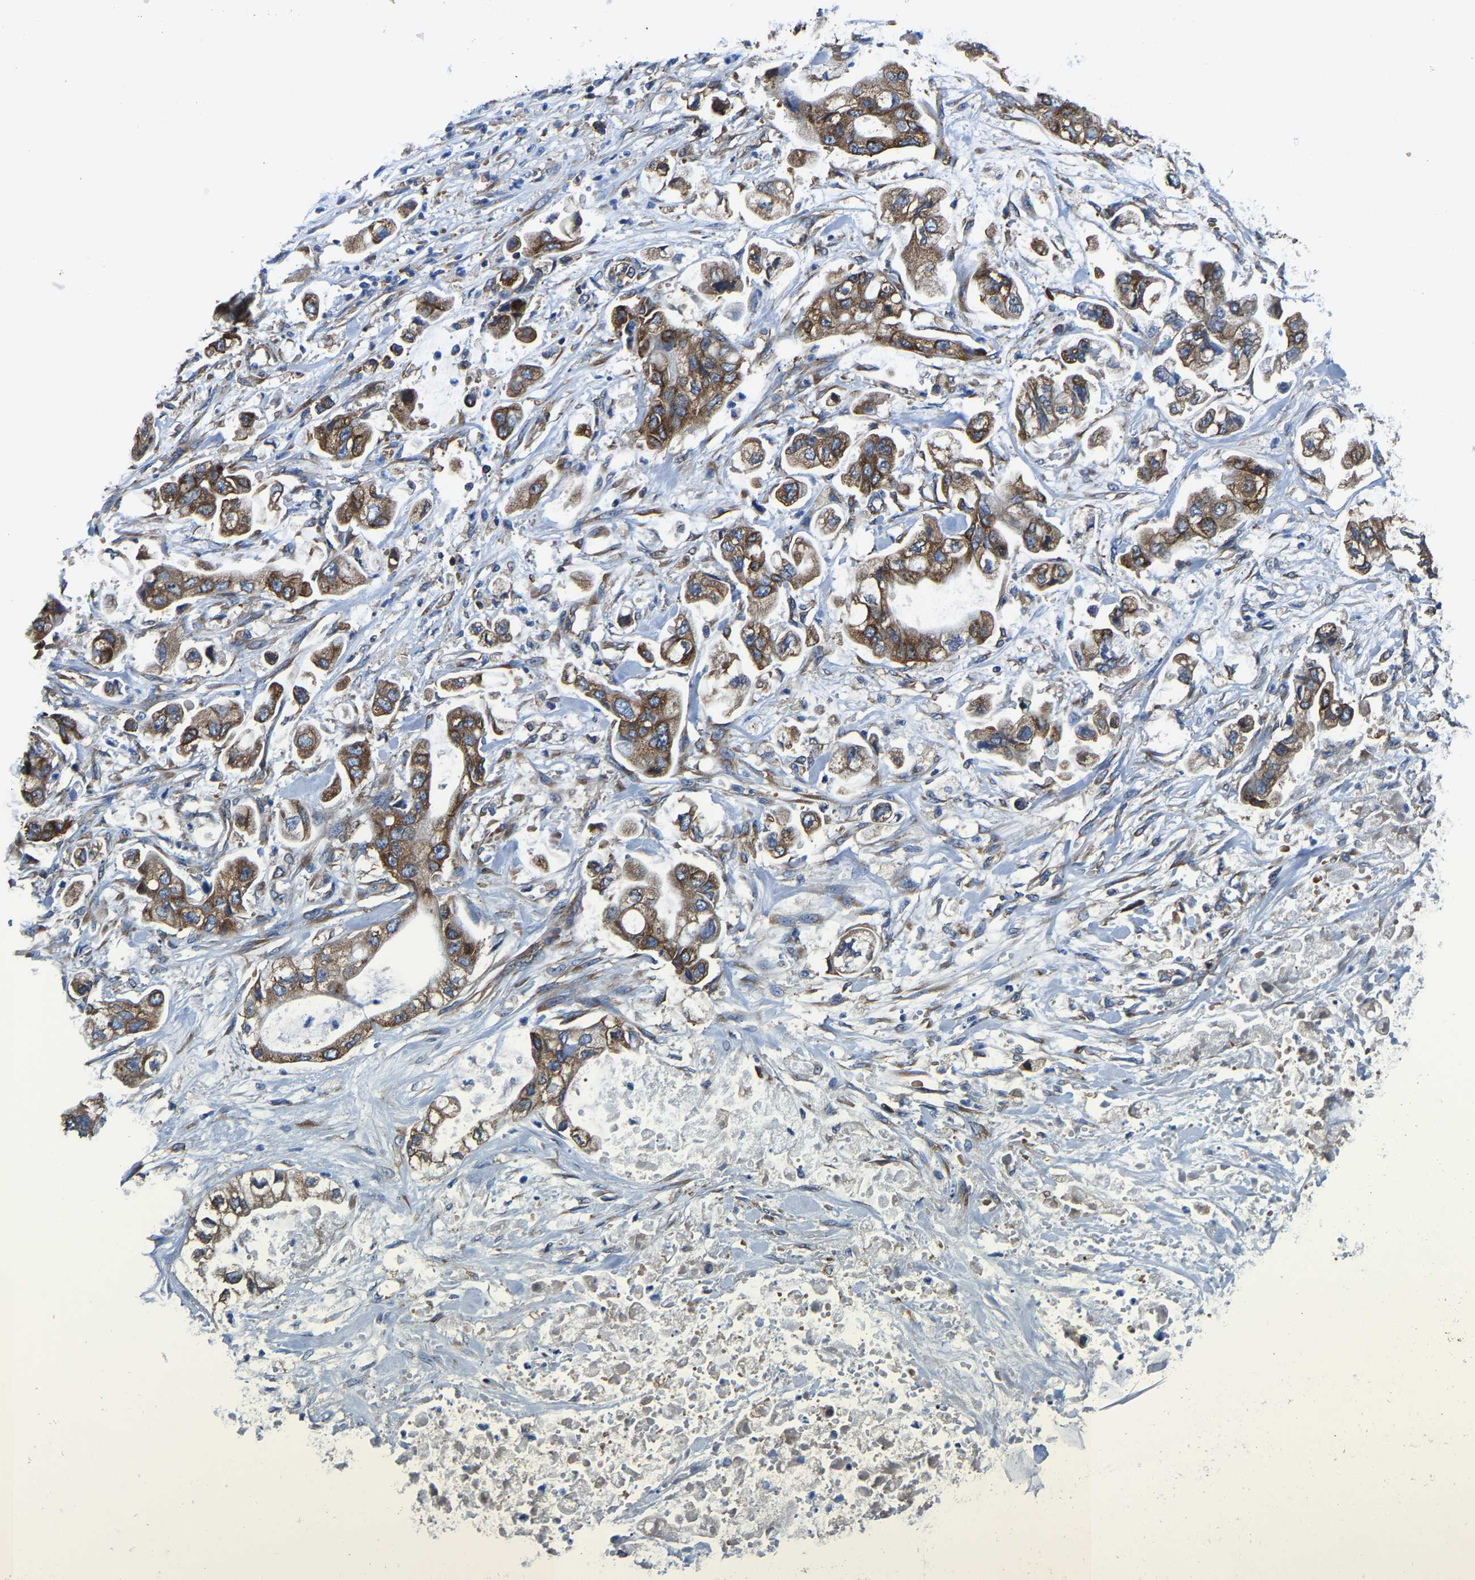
{"staining": {"intensity": "strong", "quantity": ">75%", "location": "cytoplasmic/membranous"}, "tissue": "stomach cancer", "cell_type": "Tumor cells", "image_type": "cancer", "snomed": [{"axis": "morphology", "description": "Normal tissue, NOS"}, {"axis": "morphology", "description": "Adenocarcinoma, NOS"}, {"axis": "topography", "description": "Stomach"}], "caption": "Immunohistochemistry (IHC) histopathology image of neoplastic tissue: human stomach adenocarcinoma stained using immunohistochemistry (IHC) shows high levels of strong protein expression localized specifically in the cytoplasmic/membranous of tumor cells, appearing as a cytoplasmic/membranous brown color.", "gene": "G3BP2", "patient": {"sex": "male", "age": 62}}